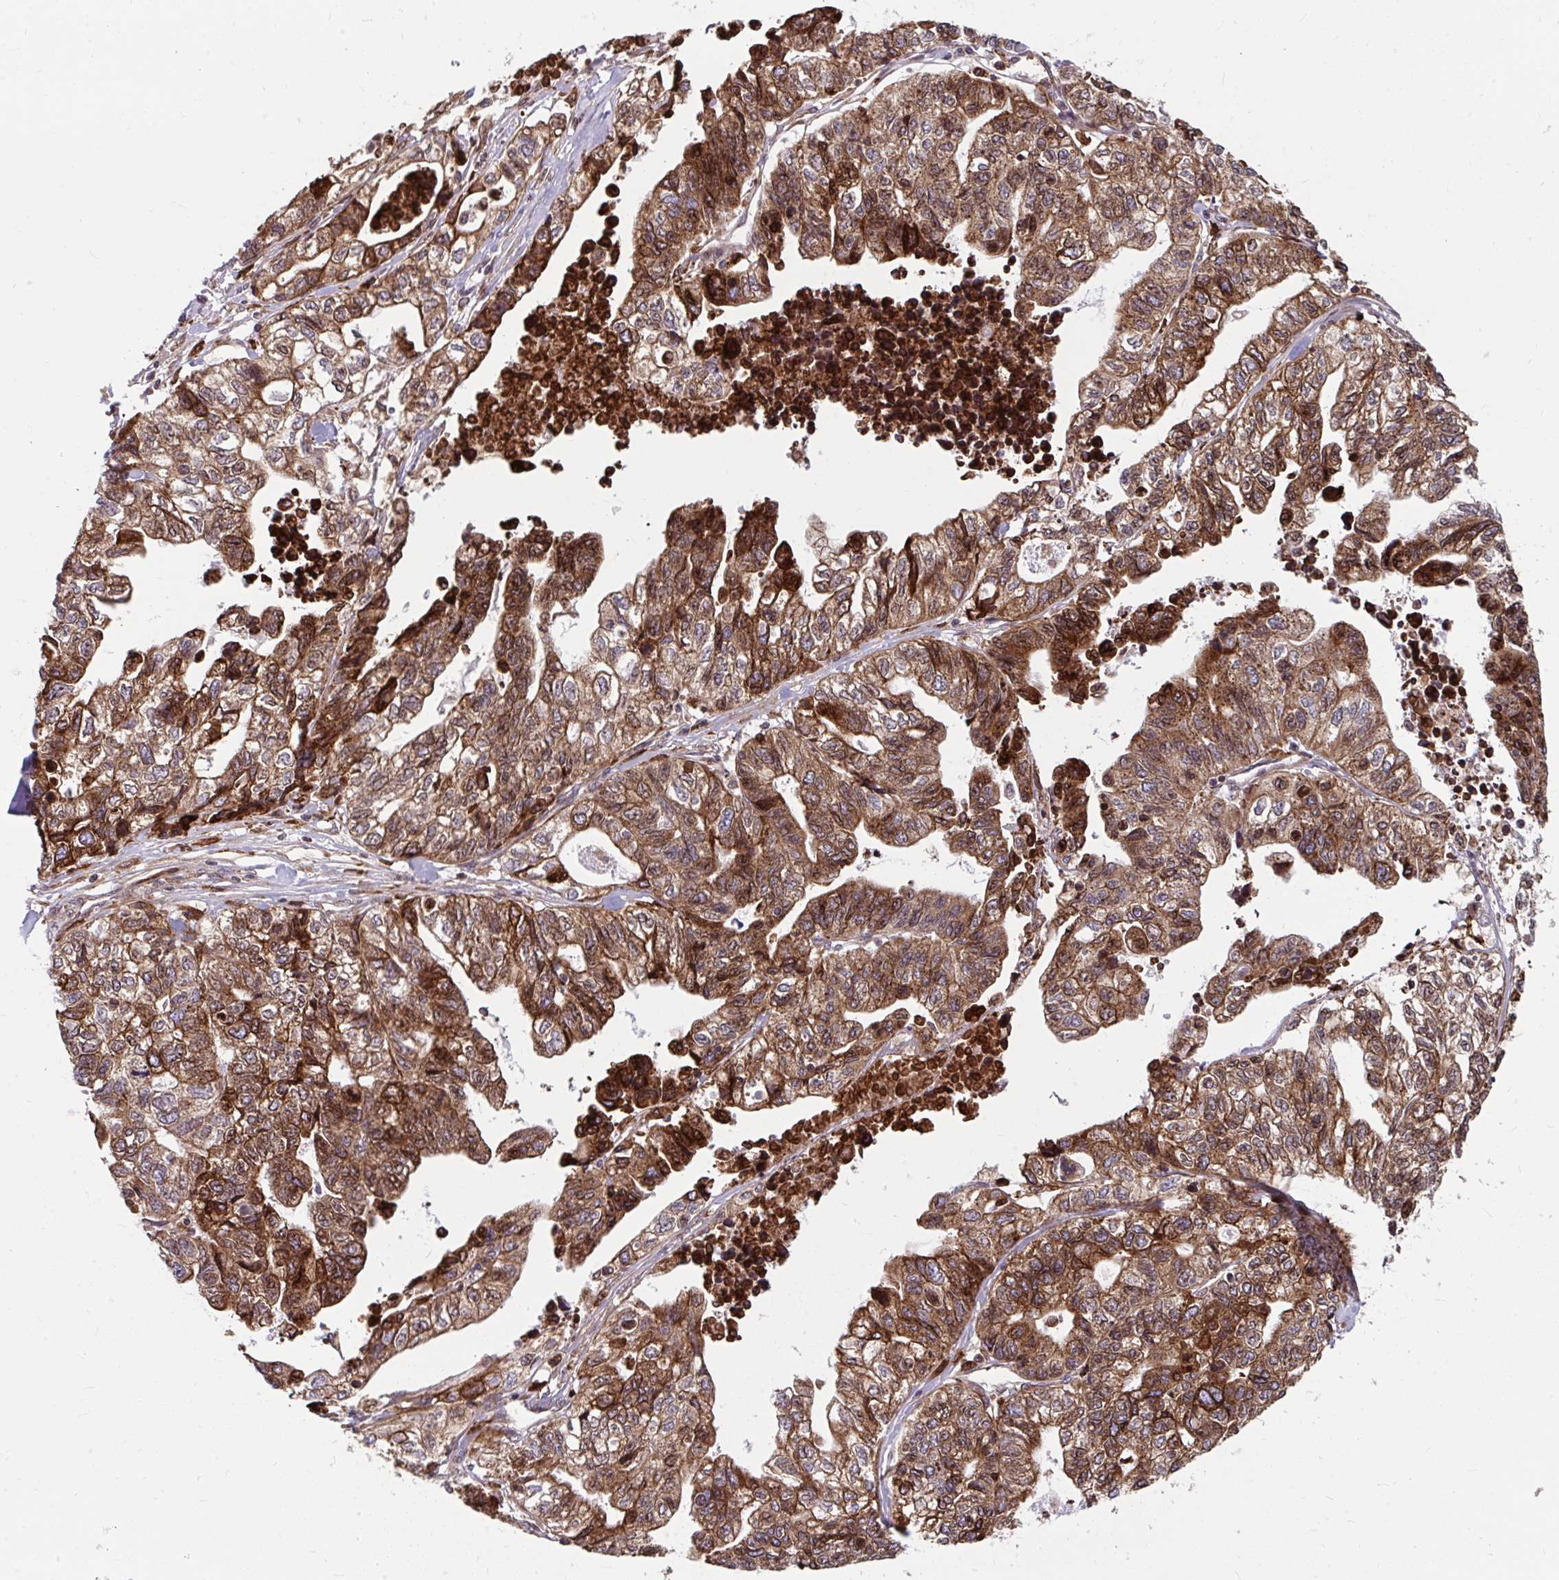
{"staining": {"intensity": "strong", "quantity": ">75%", "location": "cytoplasmic/membranous"}, "tissue": "stomach cancer", "cell_type": "Tumor cells", "image_type": "cancer", "snomed": [{"axis": "morphology", "description": "Adenocarcinoma, NOS"}, {"axis": "topography", "description": "Stomach, upper"}], "caption": "Immunohistochemistry (IHC) of human stomach cancer shows high levels of strong cytoplasmic/membranous staining in approximately >75% of tumor cells.", "gene": "STIM2", "patient": {"sex": "female", "age": 67}}